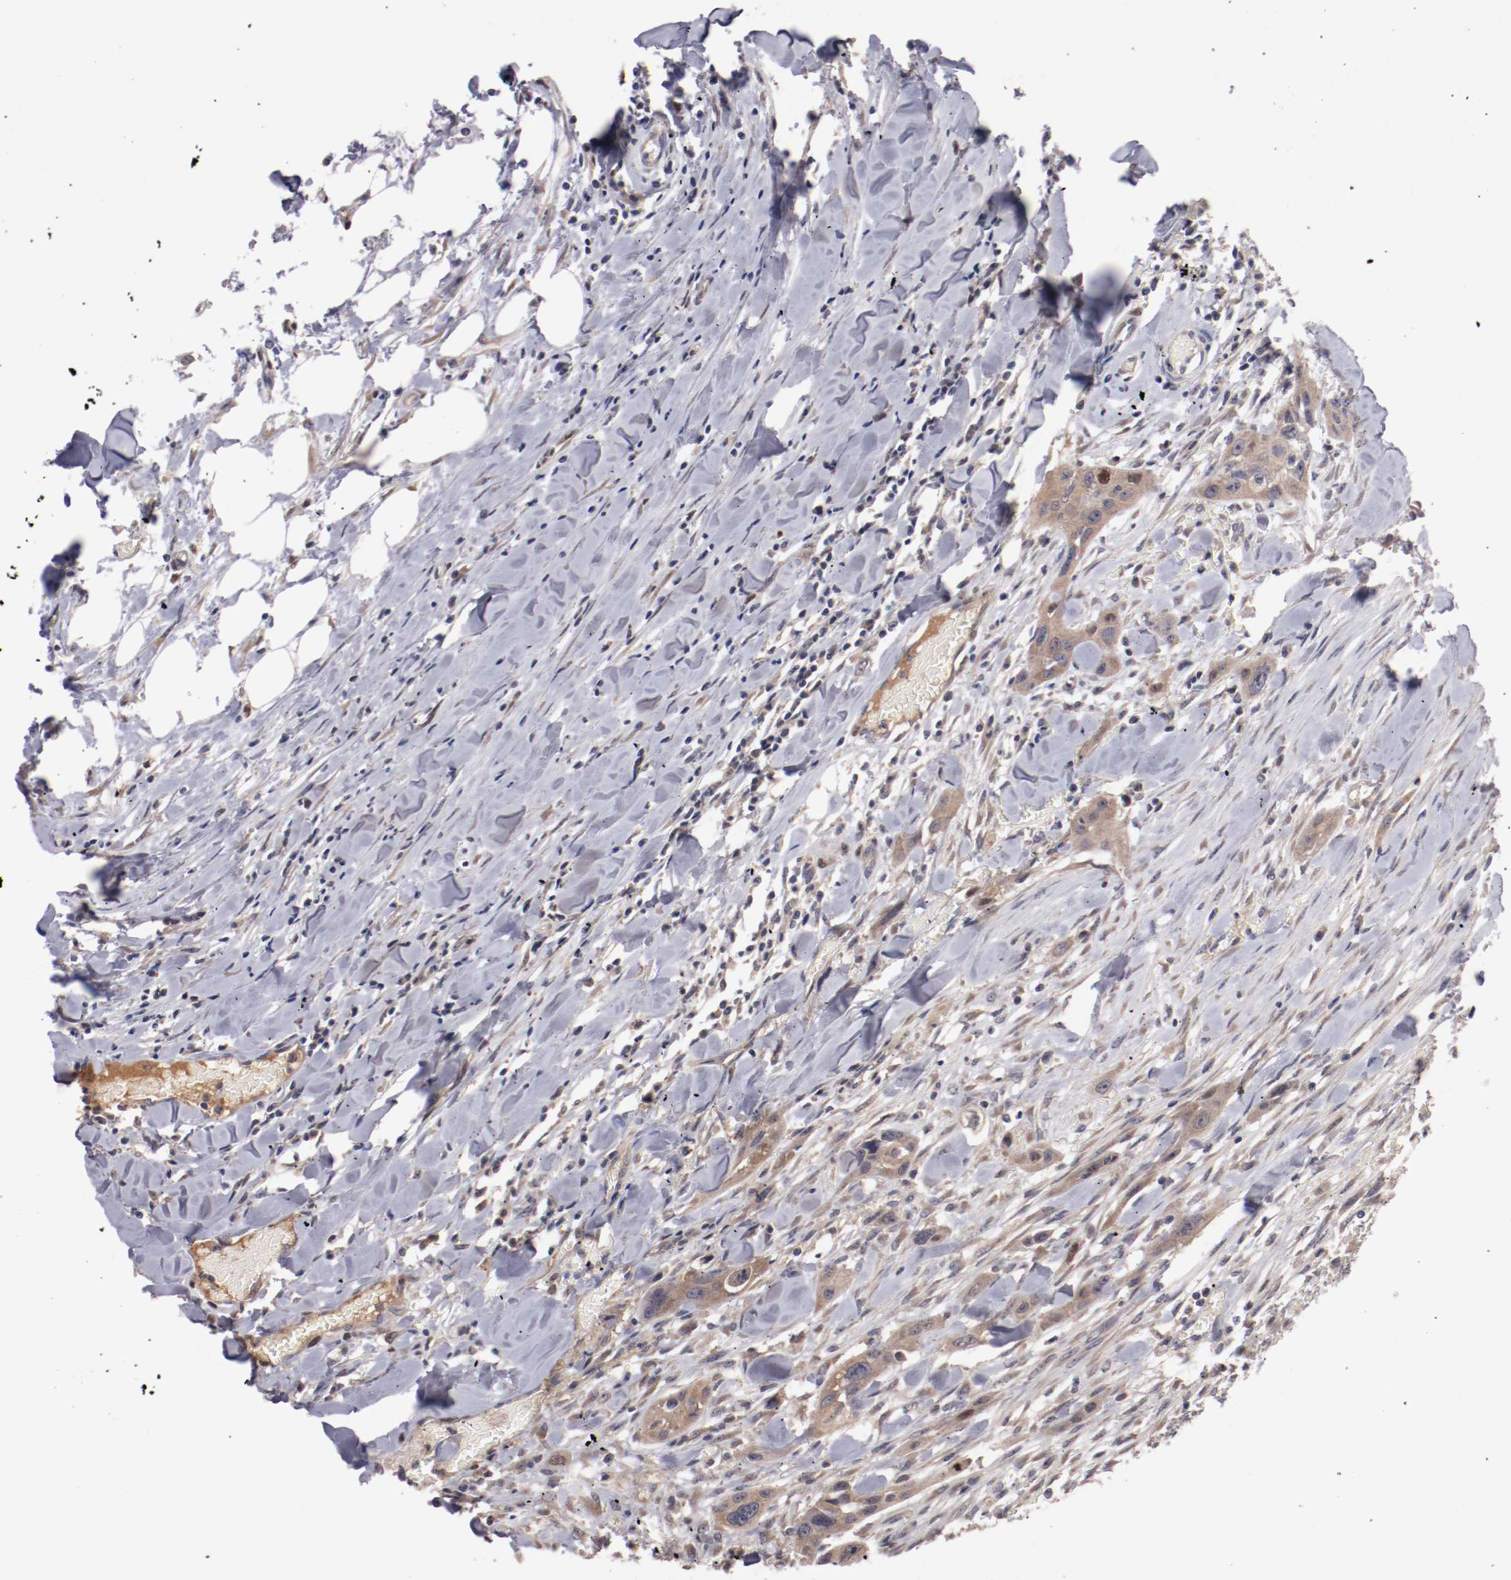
{"staining": {"intensity": "moderate", "quantity": ">75%", "location": "cytoplasmic/membranous"}, "tissue": "head and neck cancer", "cell_type": "Tumor cells", "image_type": "cancer", "snomed": [{"axis": "morphology", "description": "Neoplasm, malignant, NOS"}, {"axis": "topography", "description": "Salivary gland"}, {"axis": "topography", "description": "Head-Neck"}], "caption": "A medium amount of moderate cytoplasmic/membranous staining is appreciated in about >75% of tumor cells in malignant neoplasm (head and neck) tissue.", "gene": "FAM81A", "patient": {"sex": "male", "age": 43}}